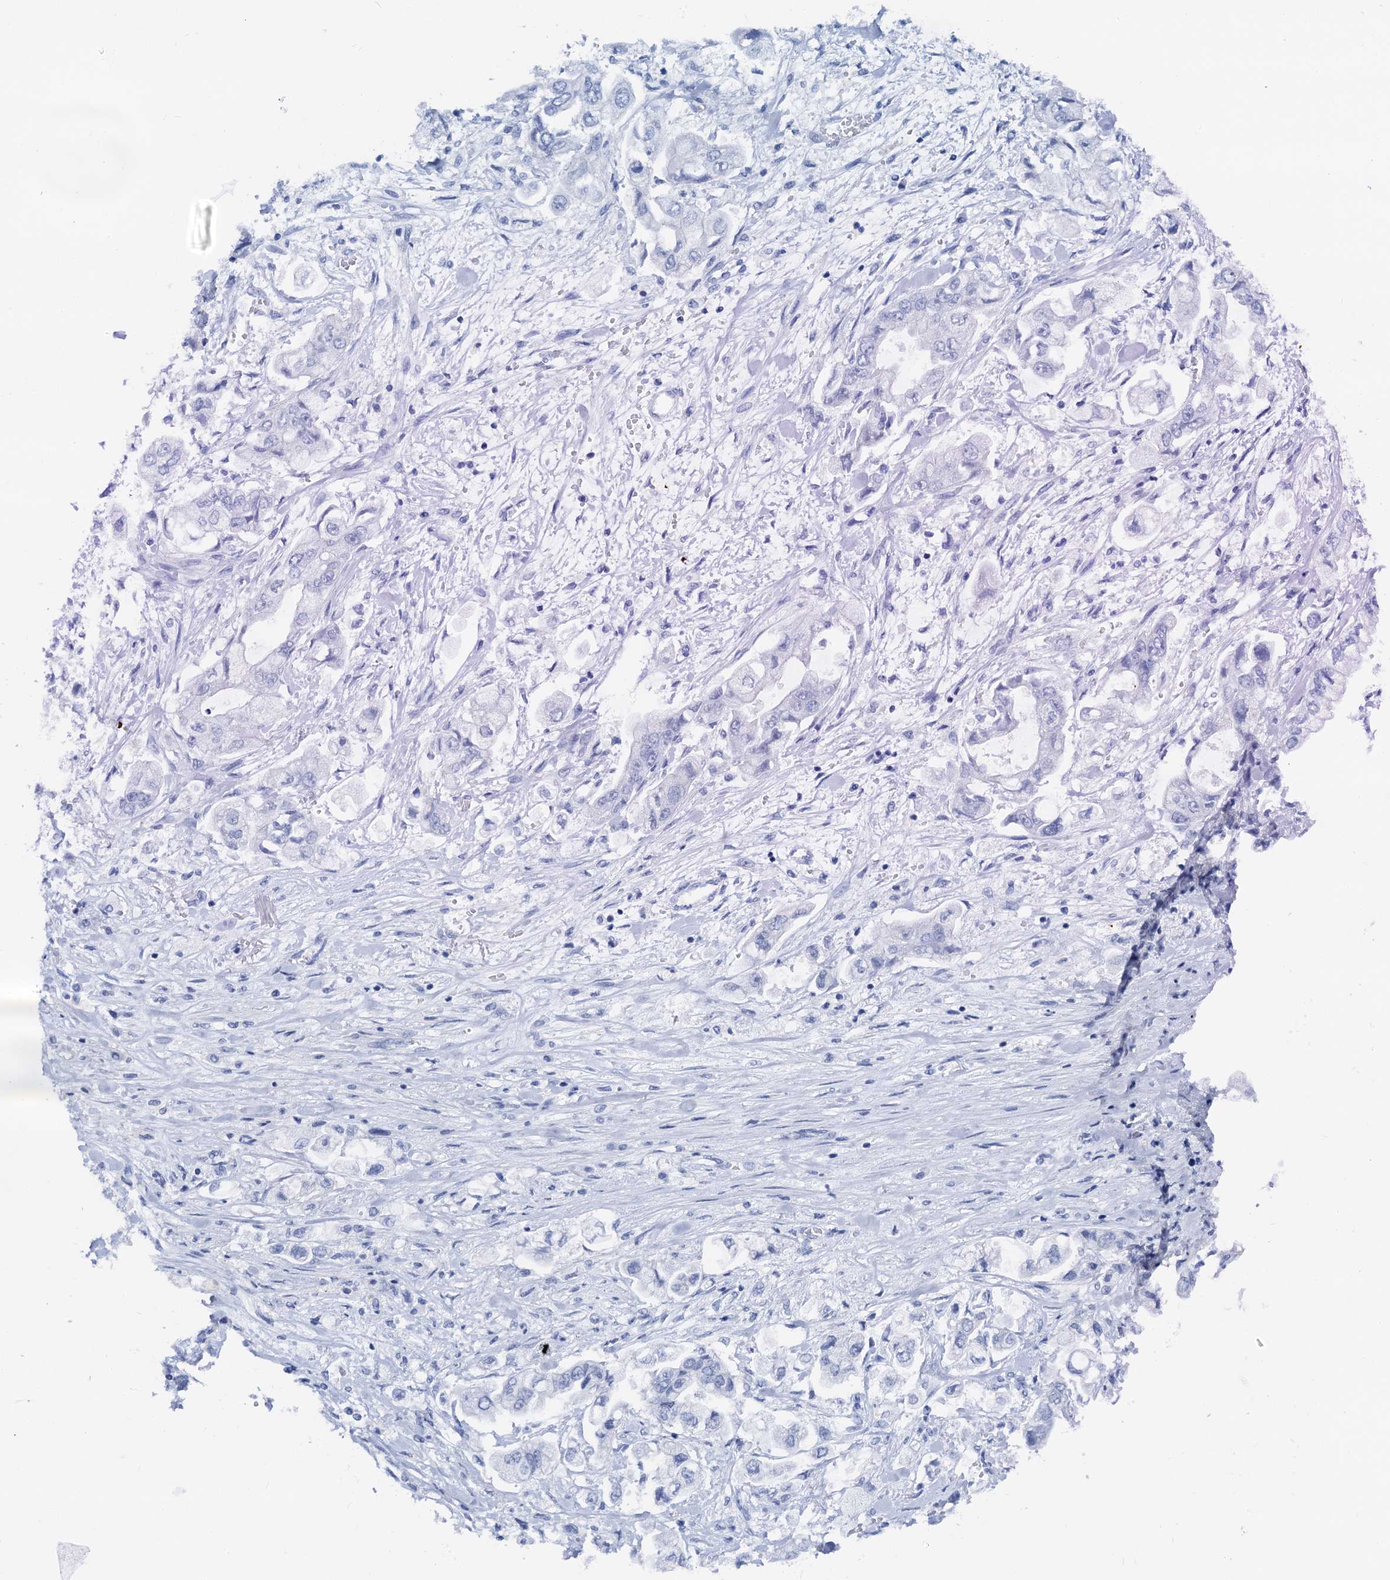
{"staining": {"intensity": "negative", "quantity": "none", "location": "none"}, "tissue": "stomach cancer", "cell_type": "Tumor cells", "image_type": "cancer", "snomed": [{"axis": "morphology", "description": "Adenocarcinoma, NOS"}, {"axis": "topography", "description": "Stomach"}], "caption": "High magnification brightfield microscopy of stomach cancer stained with DAB (brown) and counterstained with hematoxylin (blue): tumor cells show no significant positivity. (DAB immunohistochemistry visualized using brightfield microscopy, high magnification).", "gene": "PTGES3", "patient": {"sex": "male", "age": 62}}